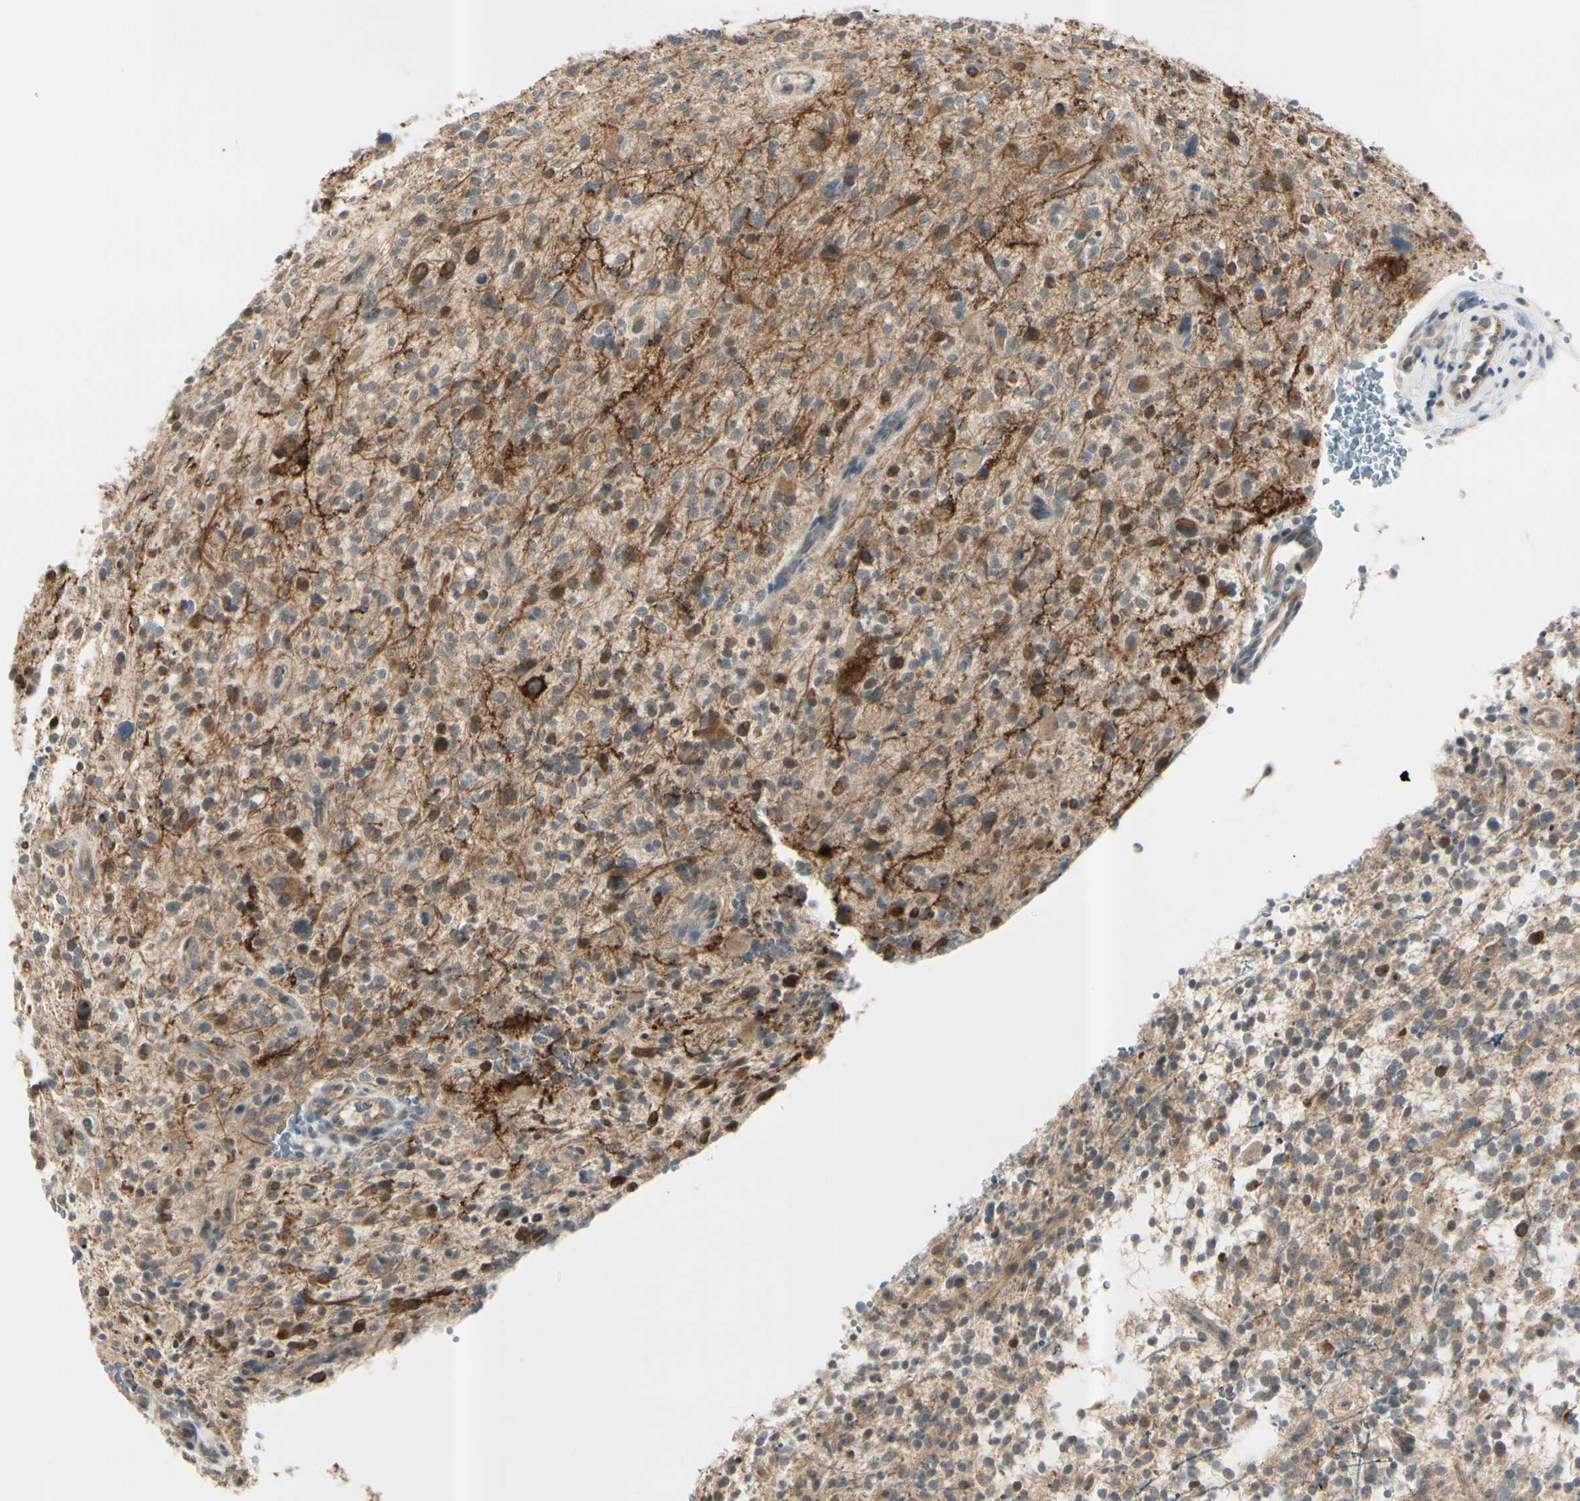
{"staining": {"intensity": "weak", "quantity": ">75%", "location": "cytoplasmic/membranous"}, "tissue": "glioma", "cell_type": "Tumor cells", "image_type": "cancer", "snomed": [{"axis": "morphology", "description": "Glioma, malignant, High grade"}, {"axis": "topography", "description": "Brain"}], "caption": "IHC image of human high-grade glioma (malignant) stained for a protein (brown), which reveals low levels of weak cytoplasmic/membranous positivity in about >75% of tumor cells.", "gene": "ICAM5", "patient": {"sex": "male", "age": 48}}